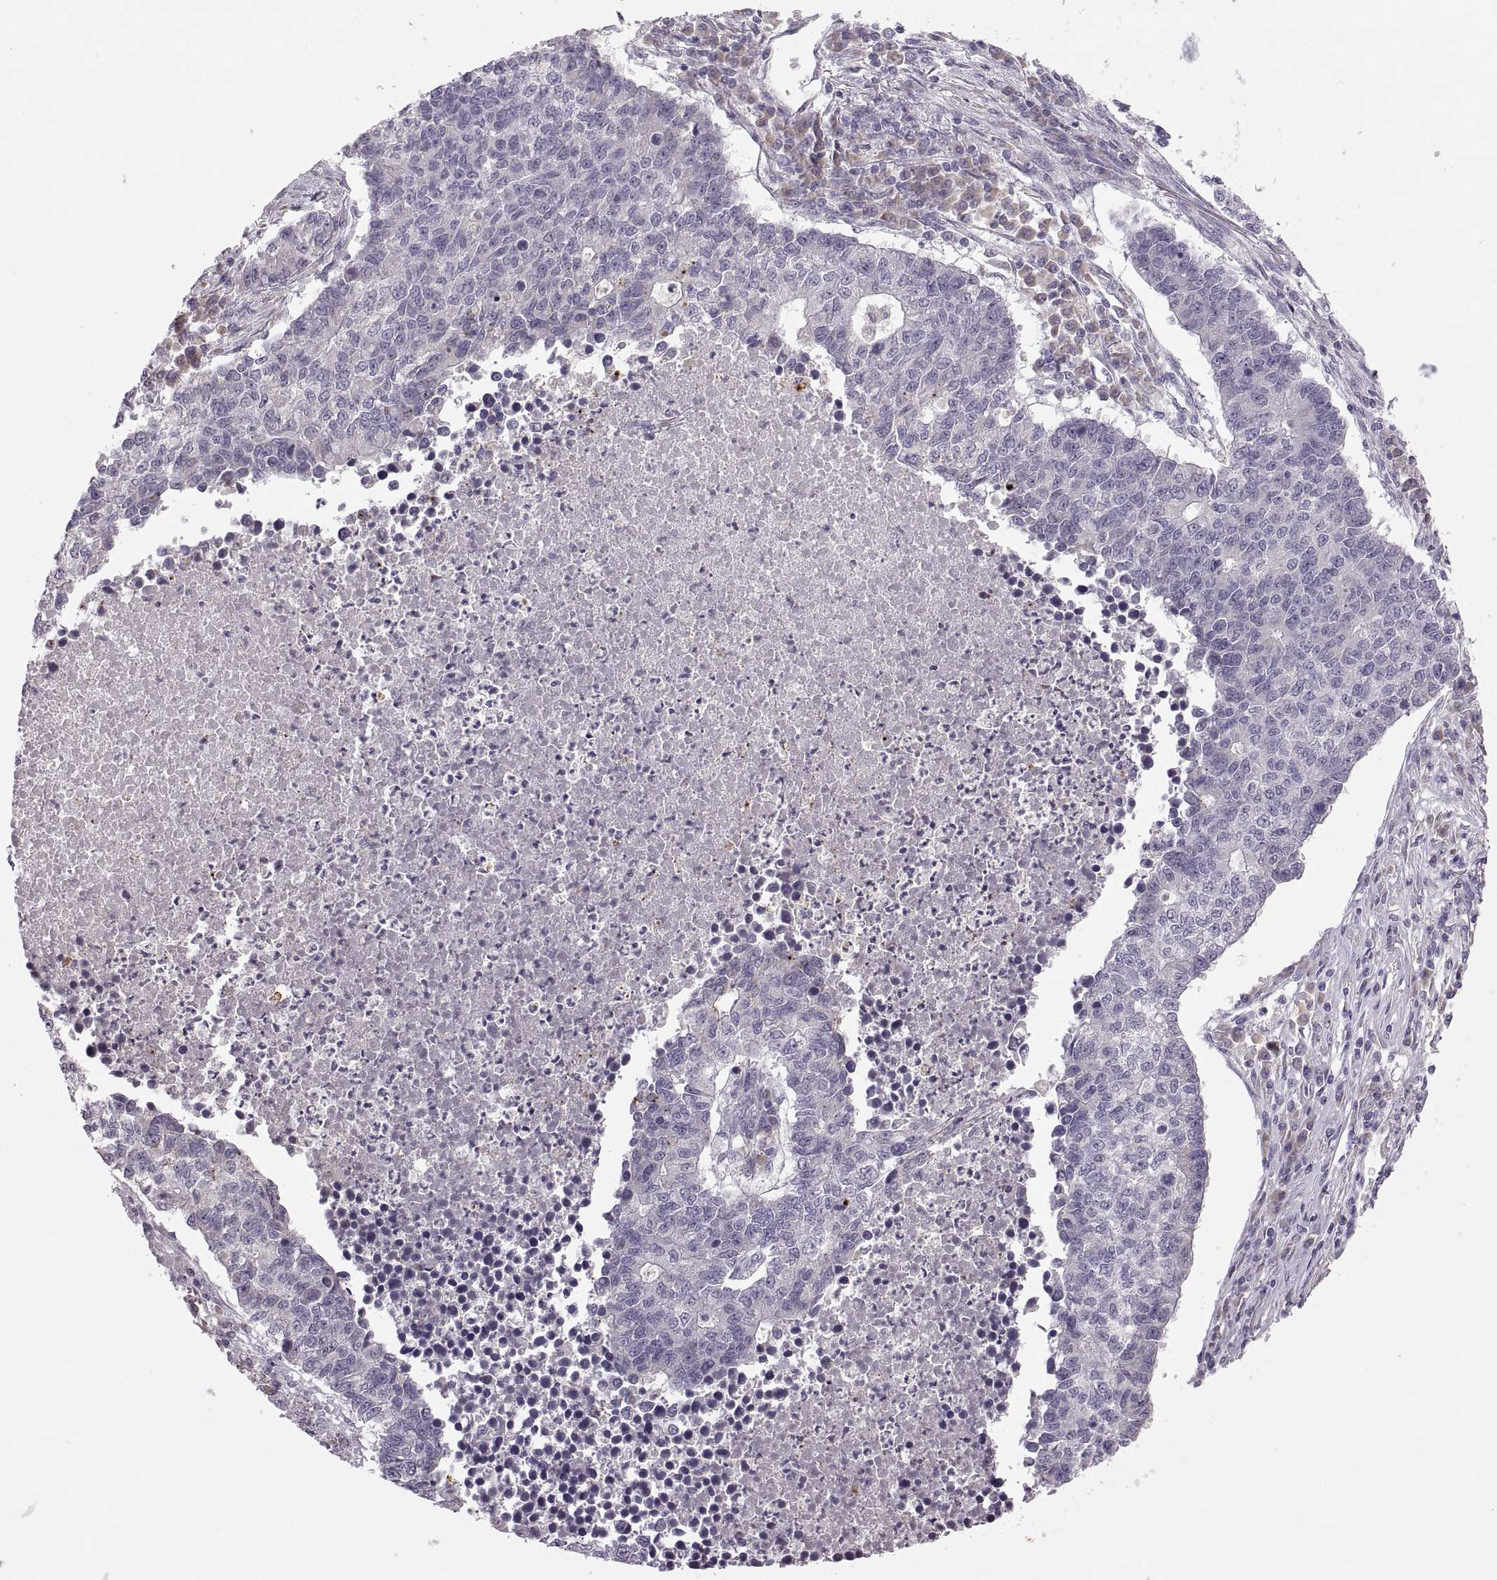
{"staining": {"intensity": "negative", "quantity": "none", "location": "none"}, "tissue": "lung cancer", "cell_type": "Tumor cells", "image_type": "cancer", "snomed": [{"axis": "morphology", "description": "Adenocarcinoma, NOS"}, {"axis": "topography", "description": "Lung"}], "caption": "High magnification brightfield microscopy of lung adenocarcinoma stained with DAB (3,3'-diaminobenzidine) (brown) and counterstained with hematoxylin (blue): tumor cells show no significant staining.", "gene": "ADH6", "patient": {"sex": "male", "age": 57}}